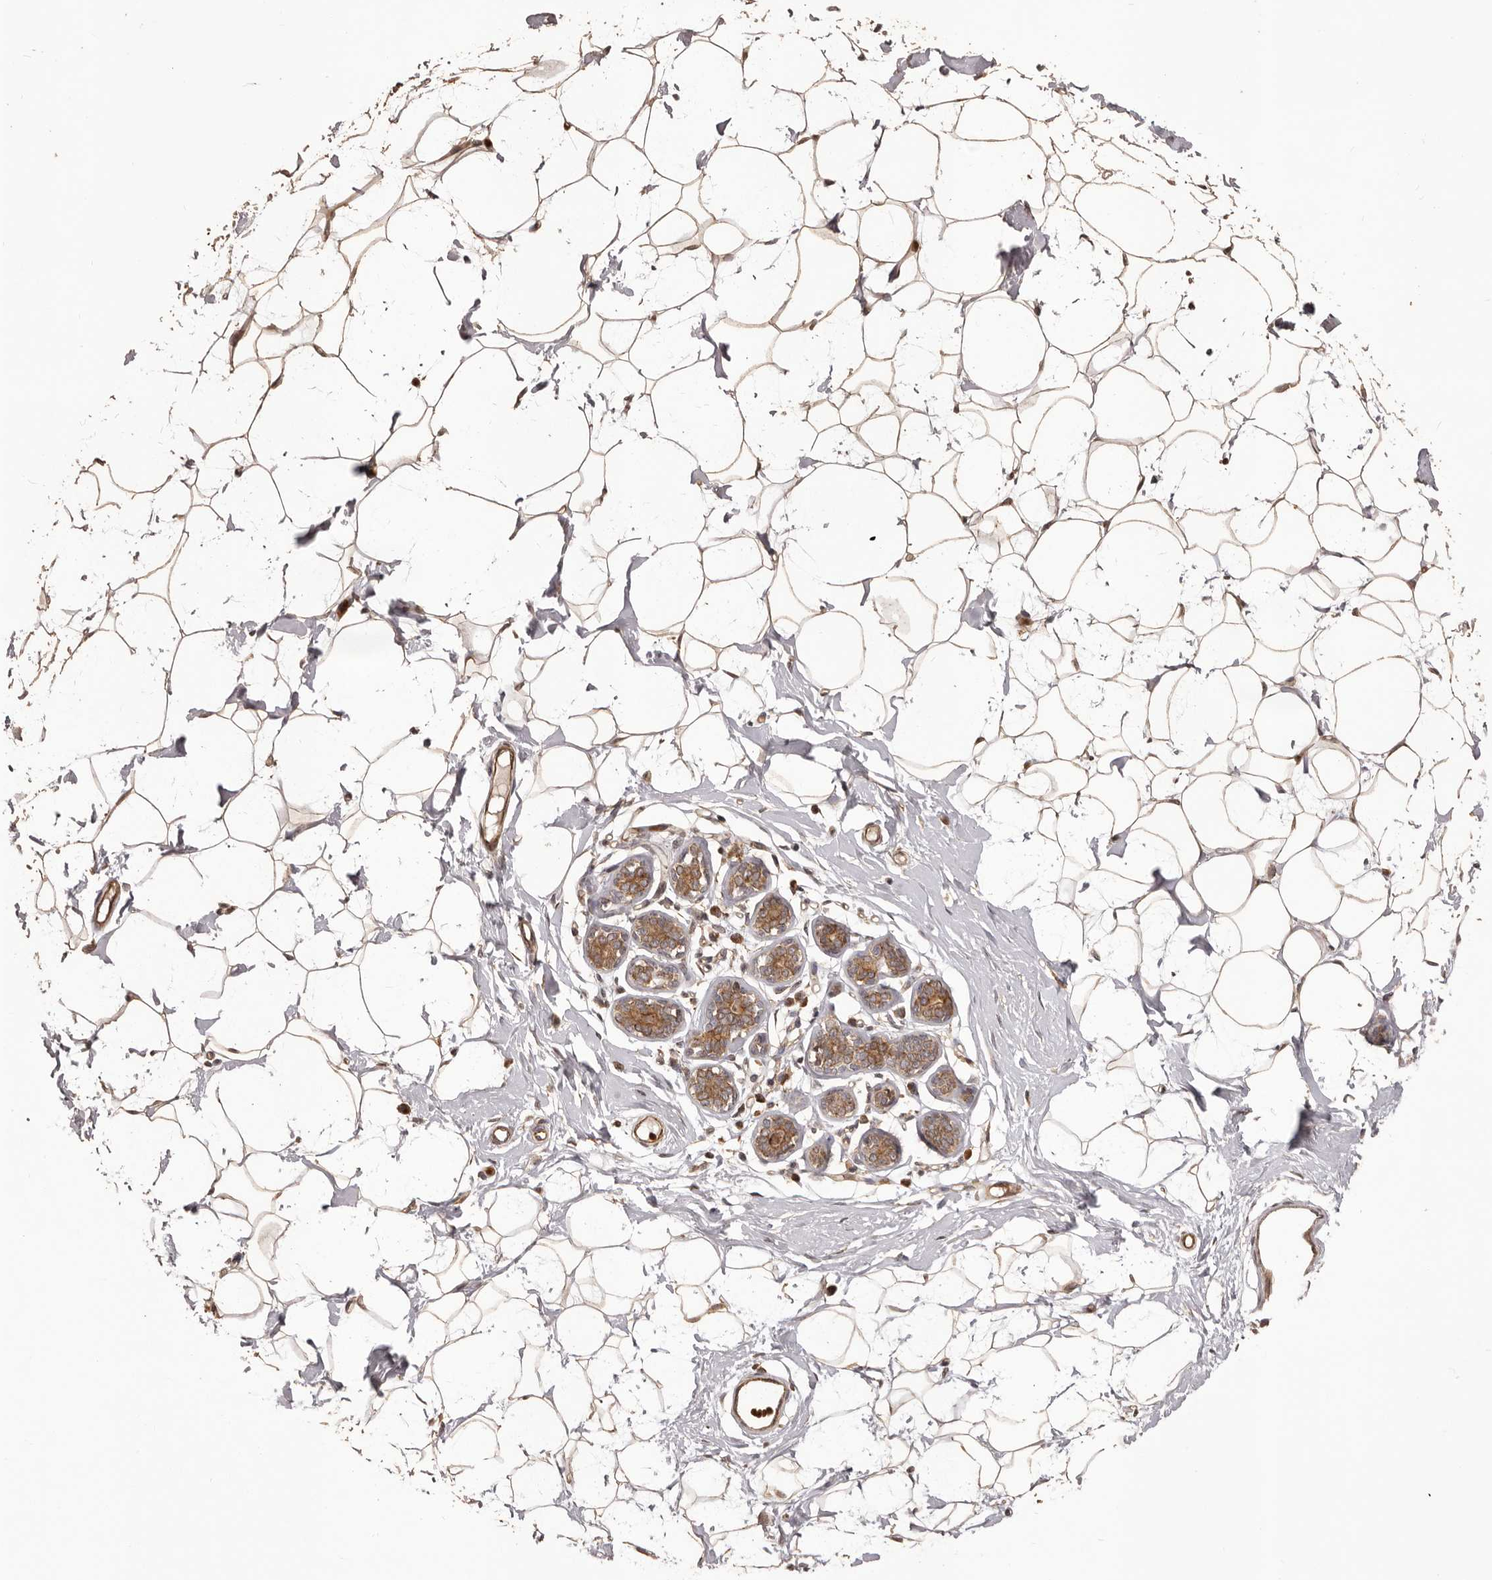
{"staining": {"intensity": "moderate", "quantity": ">75%", "location": "cytoplasmic/membranous"}, "tissue": "adipose tissue", "cell_type": "Adipocytes", "image_type": "normal", "snomed": [{"axis": "morphology", "description": "Normal tissue, NOS"}, {"axis": "topography", "description": "Breast"}], "caption": "The immunohistochemical stain labels moderate cytoplasmic/membranous staining in adipocytes of normal adipose tissue. The staining was performed using DAB to visualize the protein expression in brown, while the nuclei were stained in blue with hematoxylin (Magnification: 20x).", "gene": "QRSL1", "patient": {"sex": "female", "age": 23}}